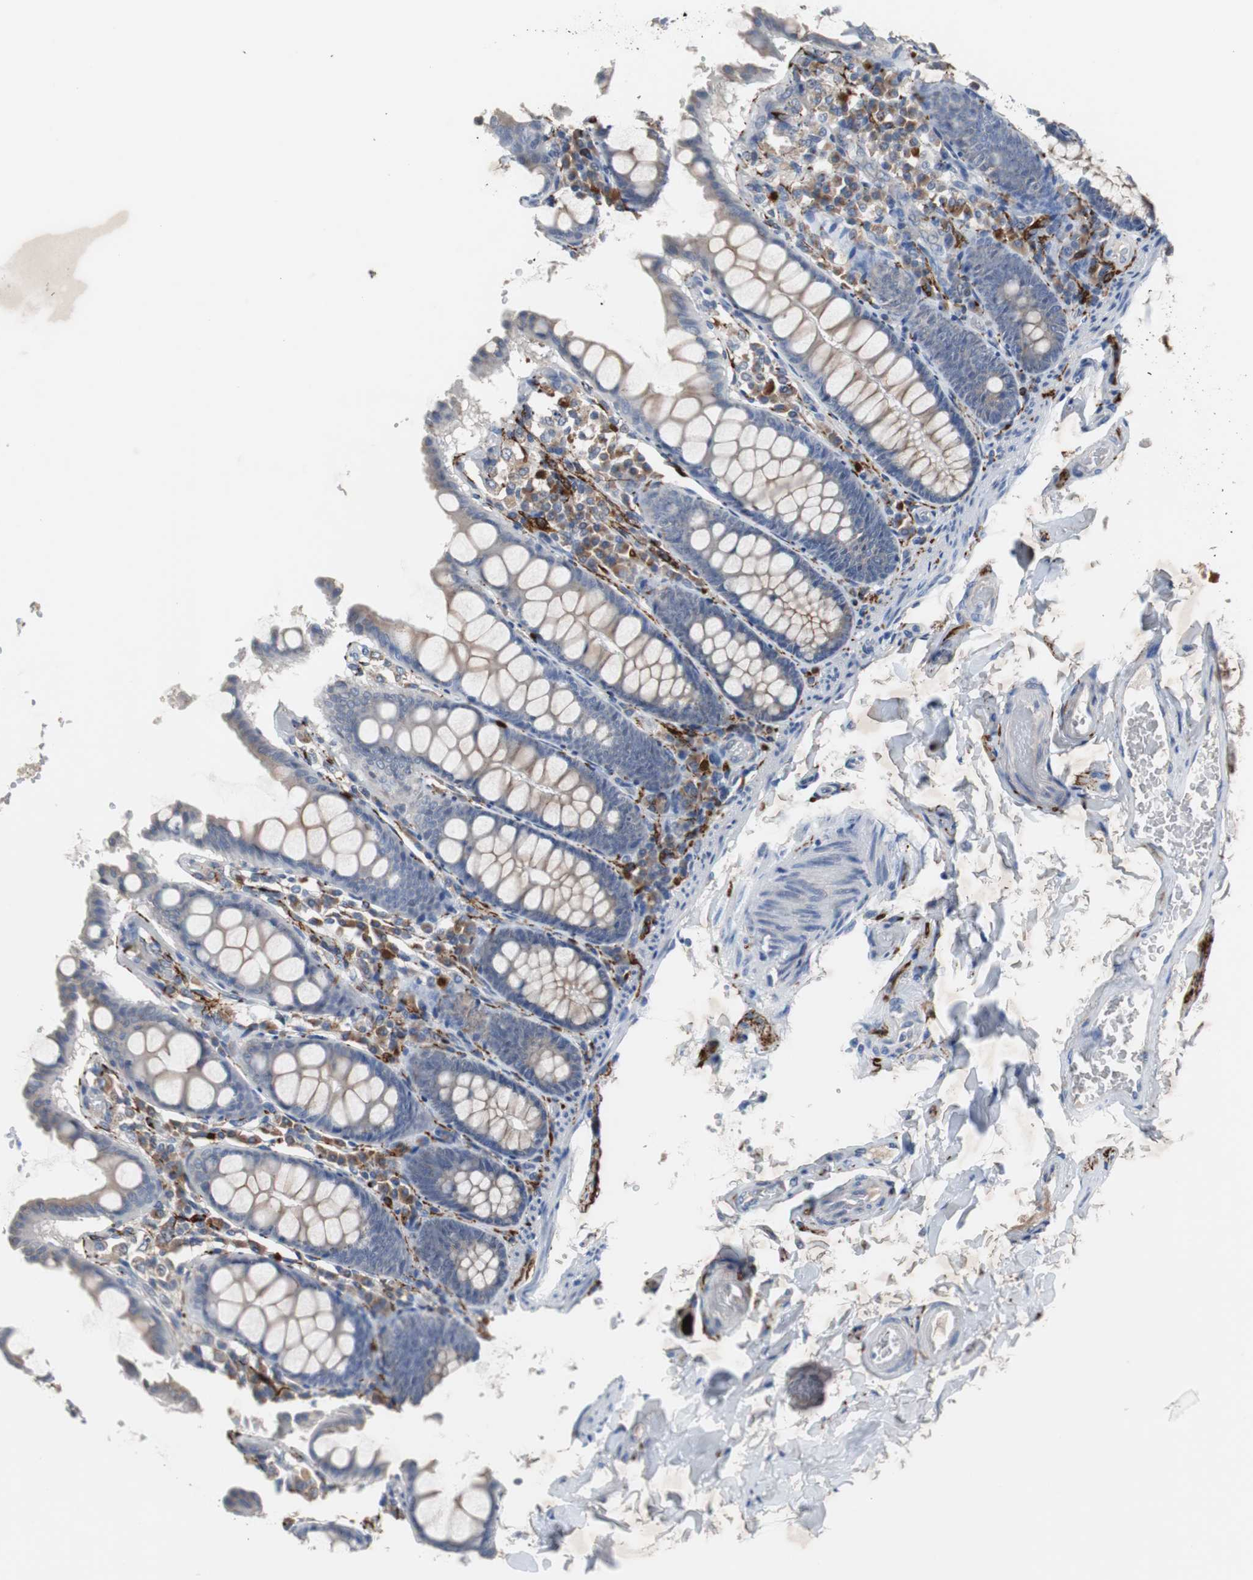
{"staining": {"intensity": "negative", "quantity": "none", "location": "none"}, "tissue": "colon", "cell_type": "Endothelial cells", "image_type": "normal", "snomed": [{"axis": "morphology", "description": "Normal tissue, NOS"}, {"axis": "topography", "description": "Colon"}], "caption": "A high-resolution histopathology image shows immunohistochemistry (IHC) staining of benign colon, which shows no significant staining in endothelial cells.", "gene": "CALB2", "patient": {"sex": "female", "age": 61}}